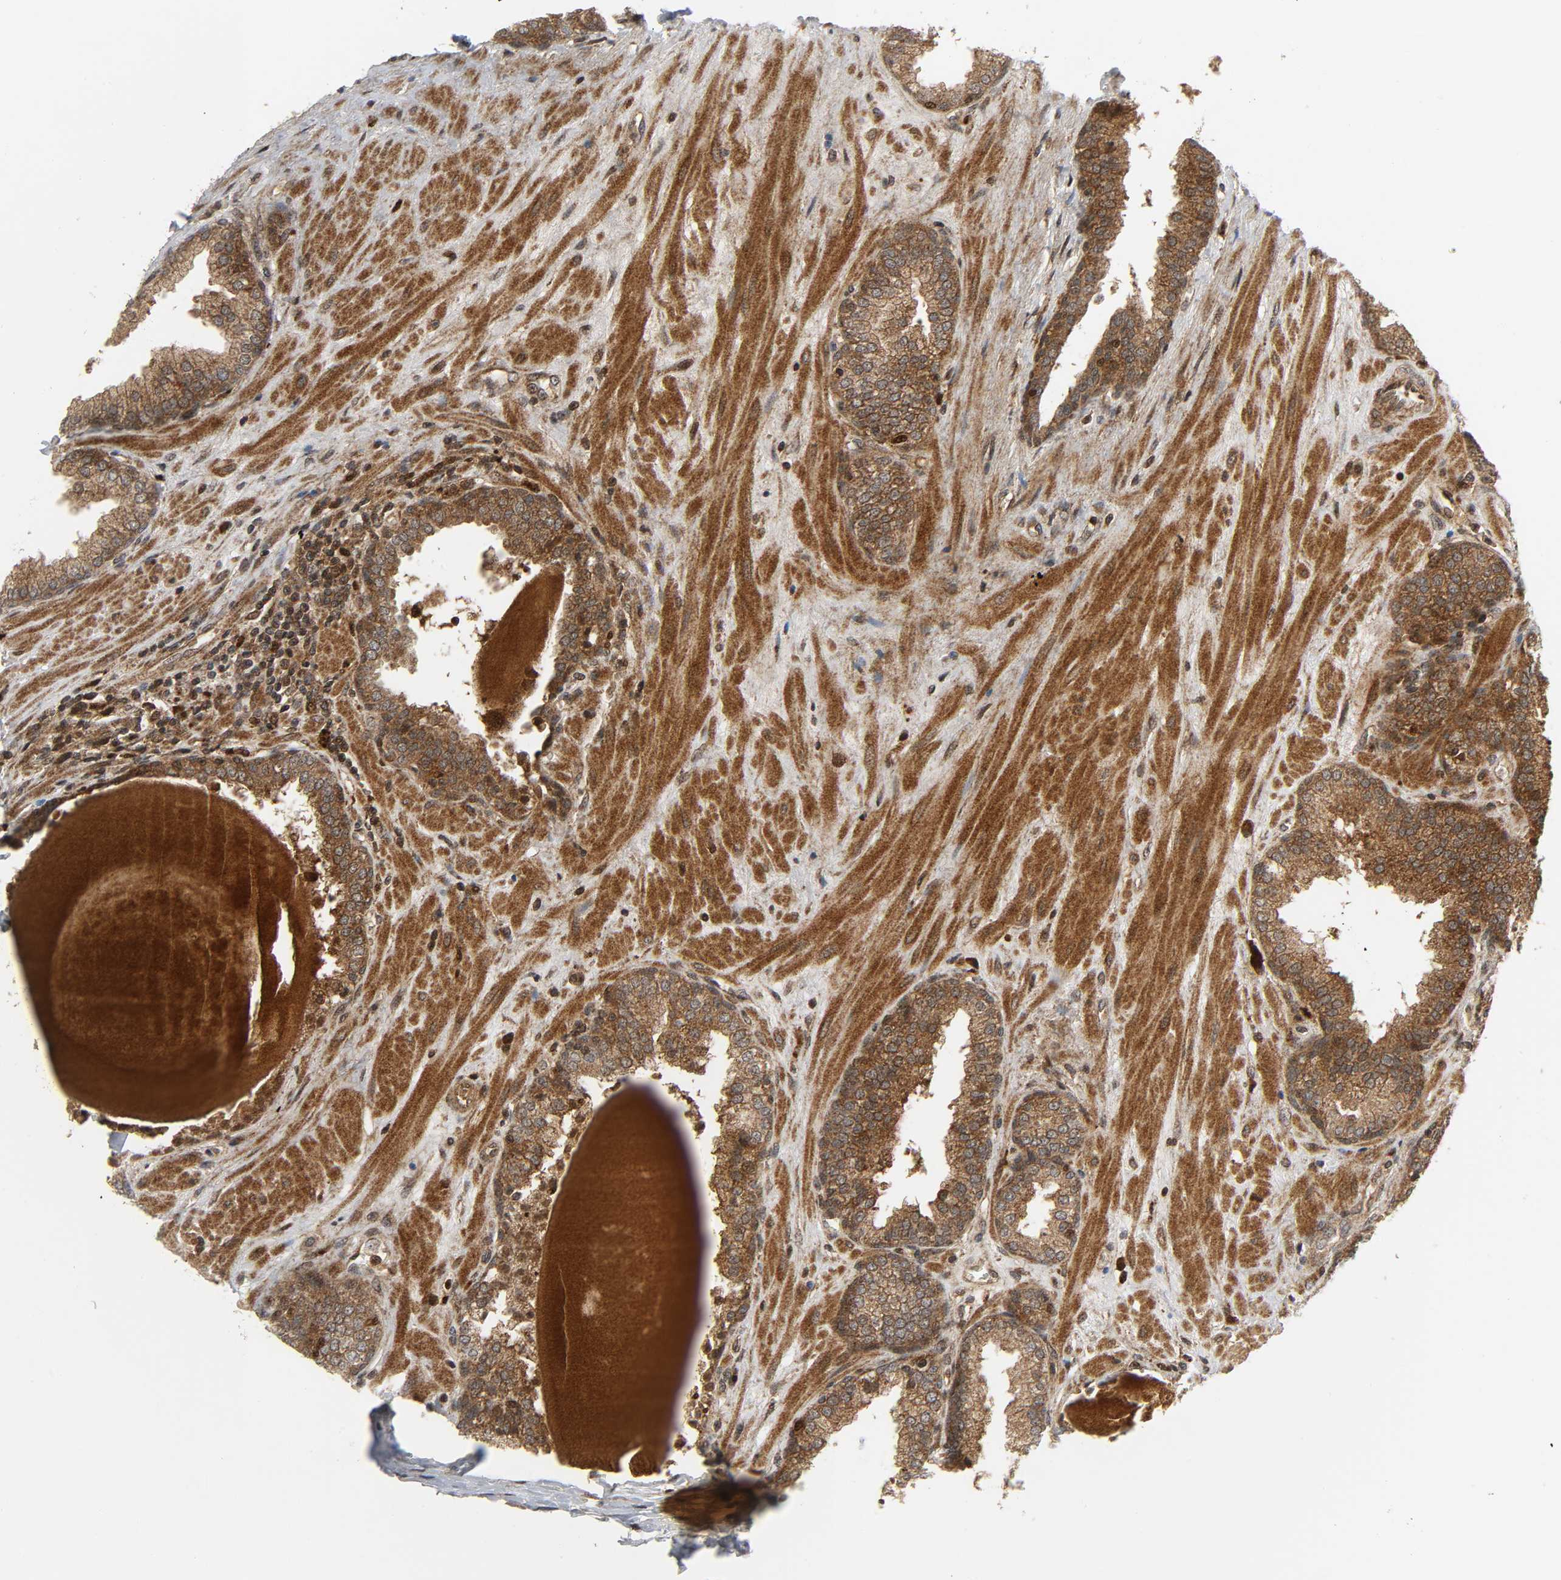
{"staining": {"intensity": "moderate", "quantity": ">75%", "location": "cytoplasmic/membranous"}, "tissue": "prostate", "cell_type": "Glandular cells", "image_type": "normal", "snomed": [{"axis": "morphology", "description": "Normal tissue, NOS"}, {"axis": "topography", "description": "Prostate"}], "caption": "The image displays immunohistochemical staining of unremarkable prostate. There is moderate cytoplasmic/membranous expression is appreciated in about >75% of glandular cells.", "gene": "CHUK", "patient": {"sex": "male", "age": 51}}